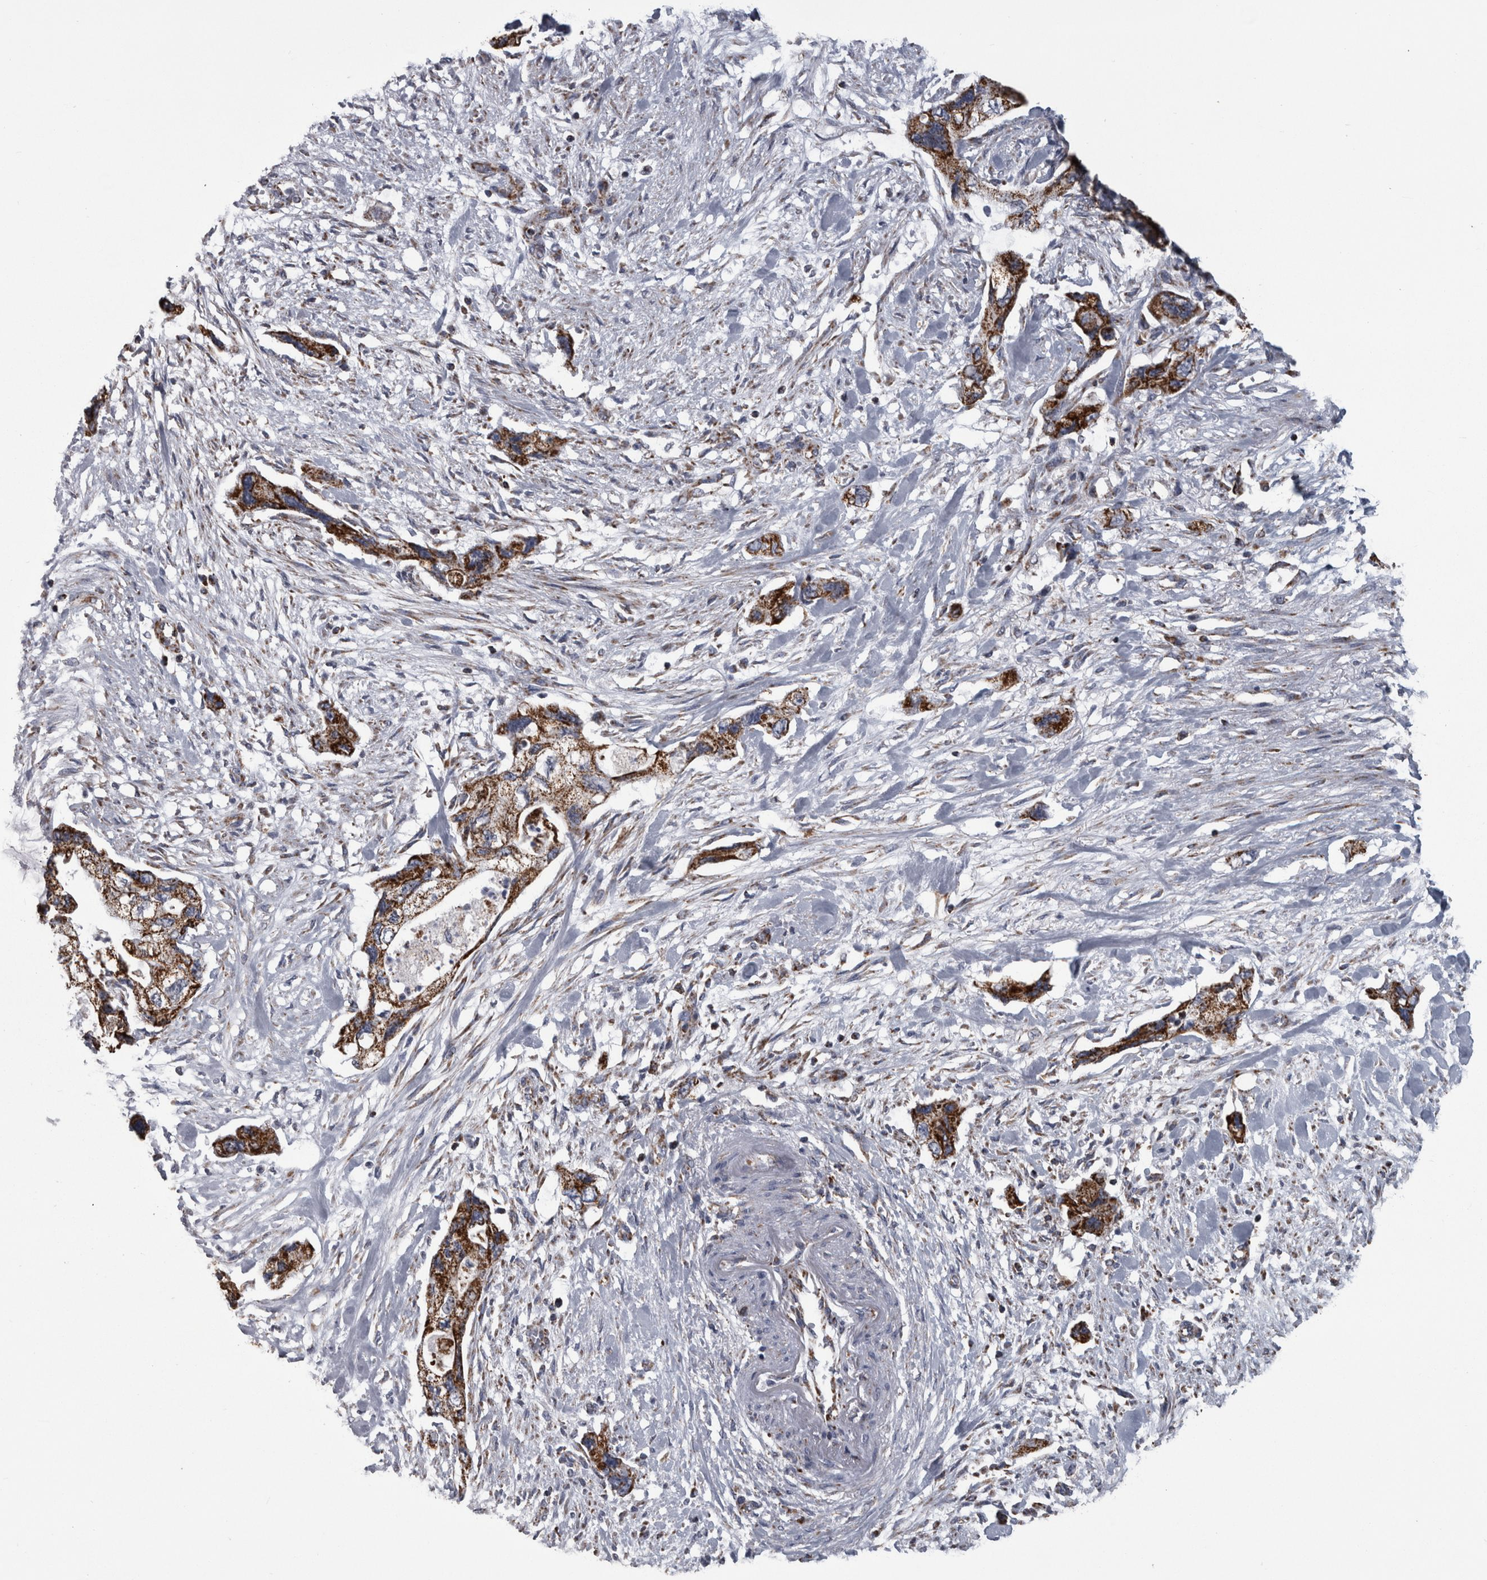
{"staining": {"intensity": "strong", "quantity": ">75%", "location": "cytoplasmic/membranous"}, "tissue": "pancreatic cancer", "cell_type": "Tumor cells", "image_type": "cancer", "snomed": [{"axis": "morphology", "description": "Adenocarcinoma, NOS"}, {"axis": "topography", "description": "Pancreas"}], "caption": "A high-resolution image shows immunohistochemistry staining of pancreatic cancer, which exhibits strong cytoplasmic/membranous positivity in approximately >75% of tumor cells.", "gene": "MDH2", "patient": {"sex": "female", "age": 73}}